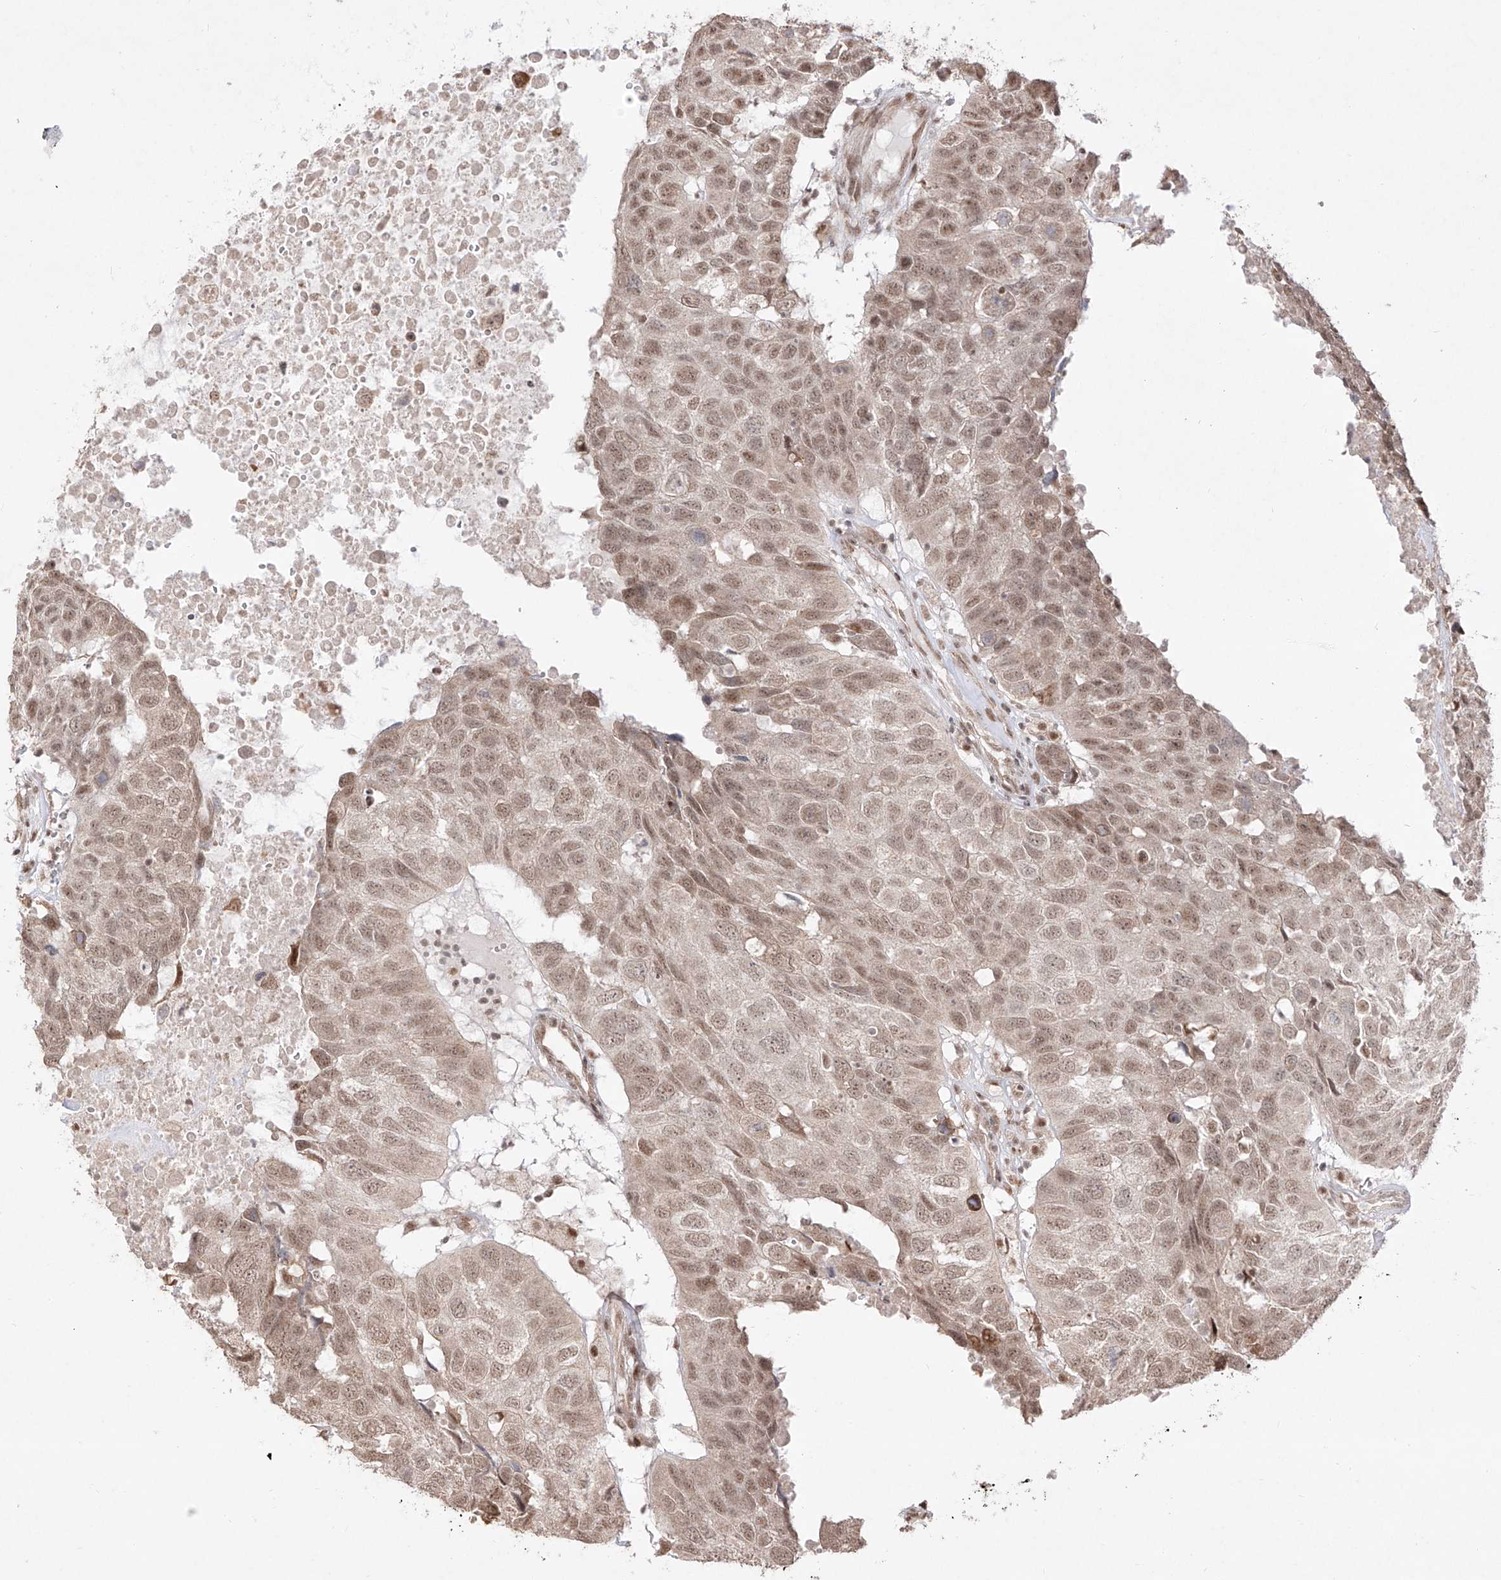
{"staining": {"intensity": "moderate", "quantity": ">75%", "location": "nuclear"}, "tissue": "head and neck cancer", "cell_type": "Tumor cells", "image_type": "cancer", "snomed": [{"axis": "morphology", "description": "Squamous cell carcinoma, NOS"}, {"axis": "topography", "description": "Head-Neck"}], "caption": "Brown immunohistochemical staining in human squamous cell carcinoma (head and neck) exhibits moderate nuclear positivity in approximately >75% of tumor cells. The staining was performed using DAB to visualize the protein expression in brown, while the nuclei were stained in blue with hematoxylin (Magnification: 20x).", "gene": "SNRNP27", "patient": {"sex": "male", "age": 66}}